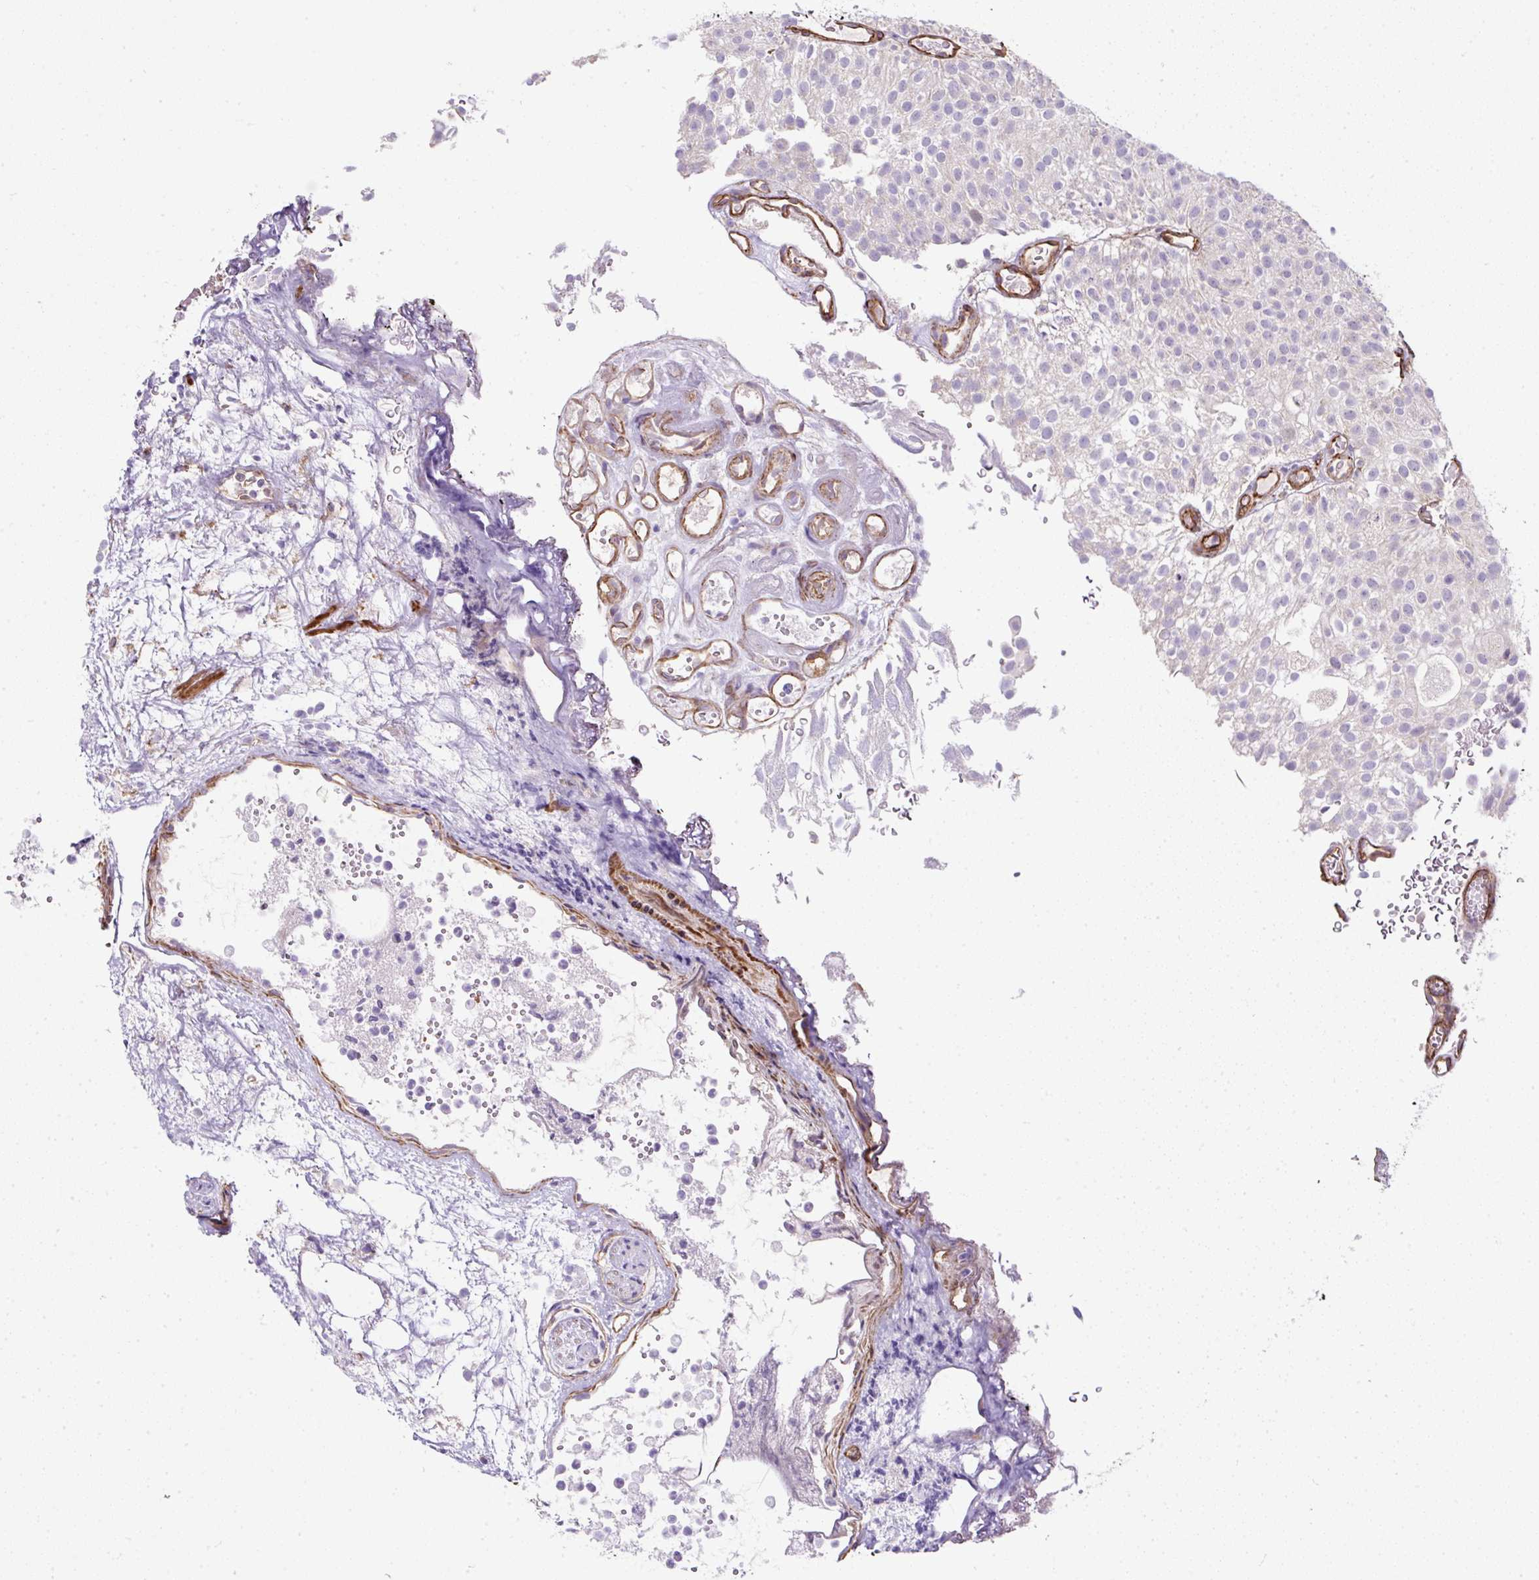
{"staining": {"intensity": "negative", "quantity": "none", "location": "none"}, "tissue": "urothelial cancer", "cell_type": "Tumor cells", "image_type": "cancer", "snomed": [{"axis": "morphology", "description": "Urothelial carcinoma, Low grade"}, {"axis": "topography", "description": "Urinary bladder"}], "caption": "Tumor cells are negative for brown protein staining in urothelial cancer.", "gene": "ANKUB1", "patient": {"sex": "male", "age": 78}}